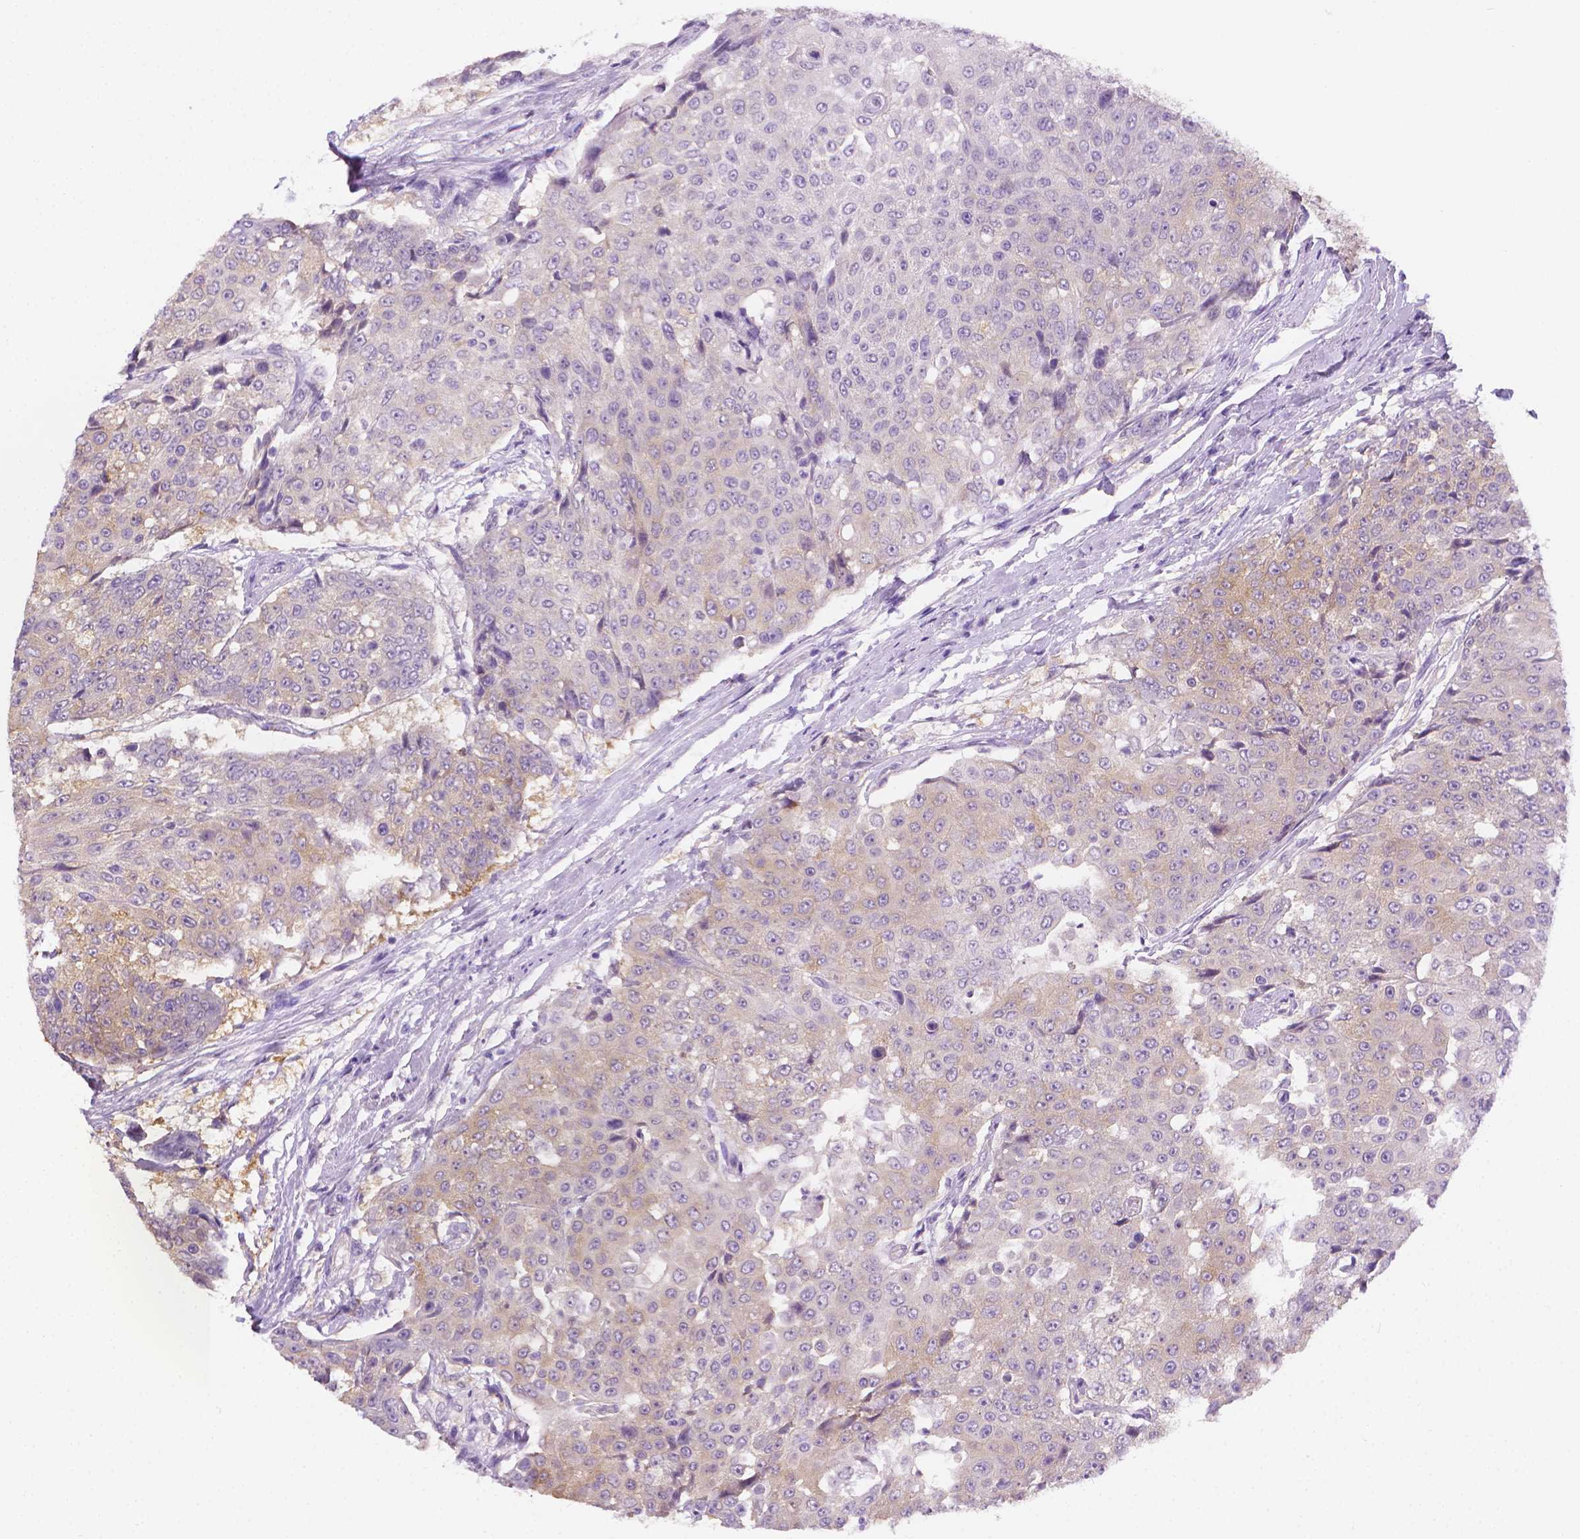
{"staining": {"intensity": "weak", "quantity": "25%-75%", "location": "cytoplasmic/membranous"}, "tissue": "urothelial cancer", "cell_type": "Tumor cells", "image_type": "cancer", "snomed": [{"axis": "morphology", "description": "Urothelial carcinoma, High grade"}, {"axis": "topography", "description": "Urinary bladder"}], "caption": "Urothelial cancer stained with a brown dye shows weak cytoplasmic/membranous positive staining in approximately 25%-75% of tumor cells.", "gene": "FASN", "patient": {"sex": "female", "age": 63}}